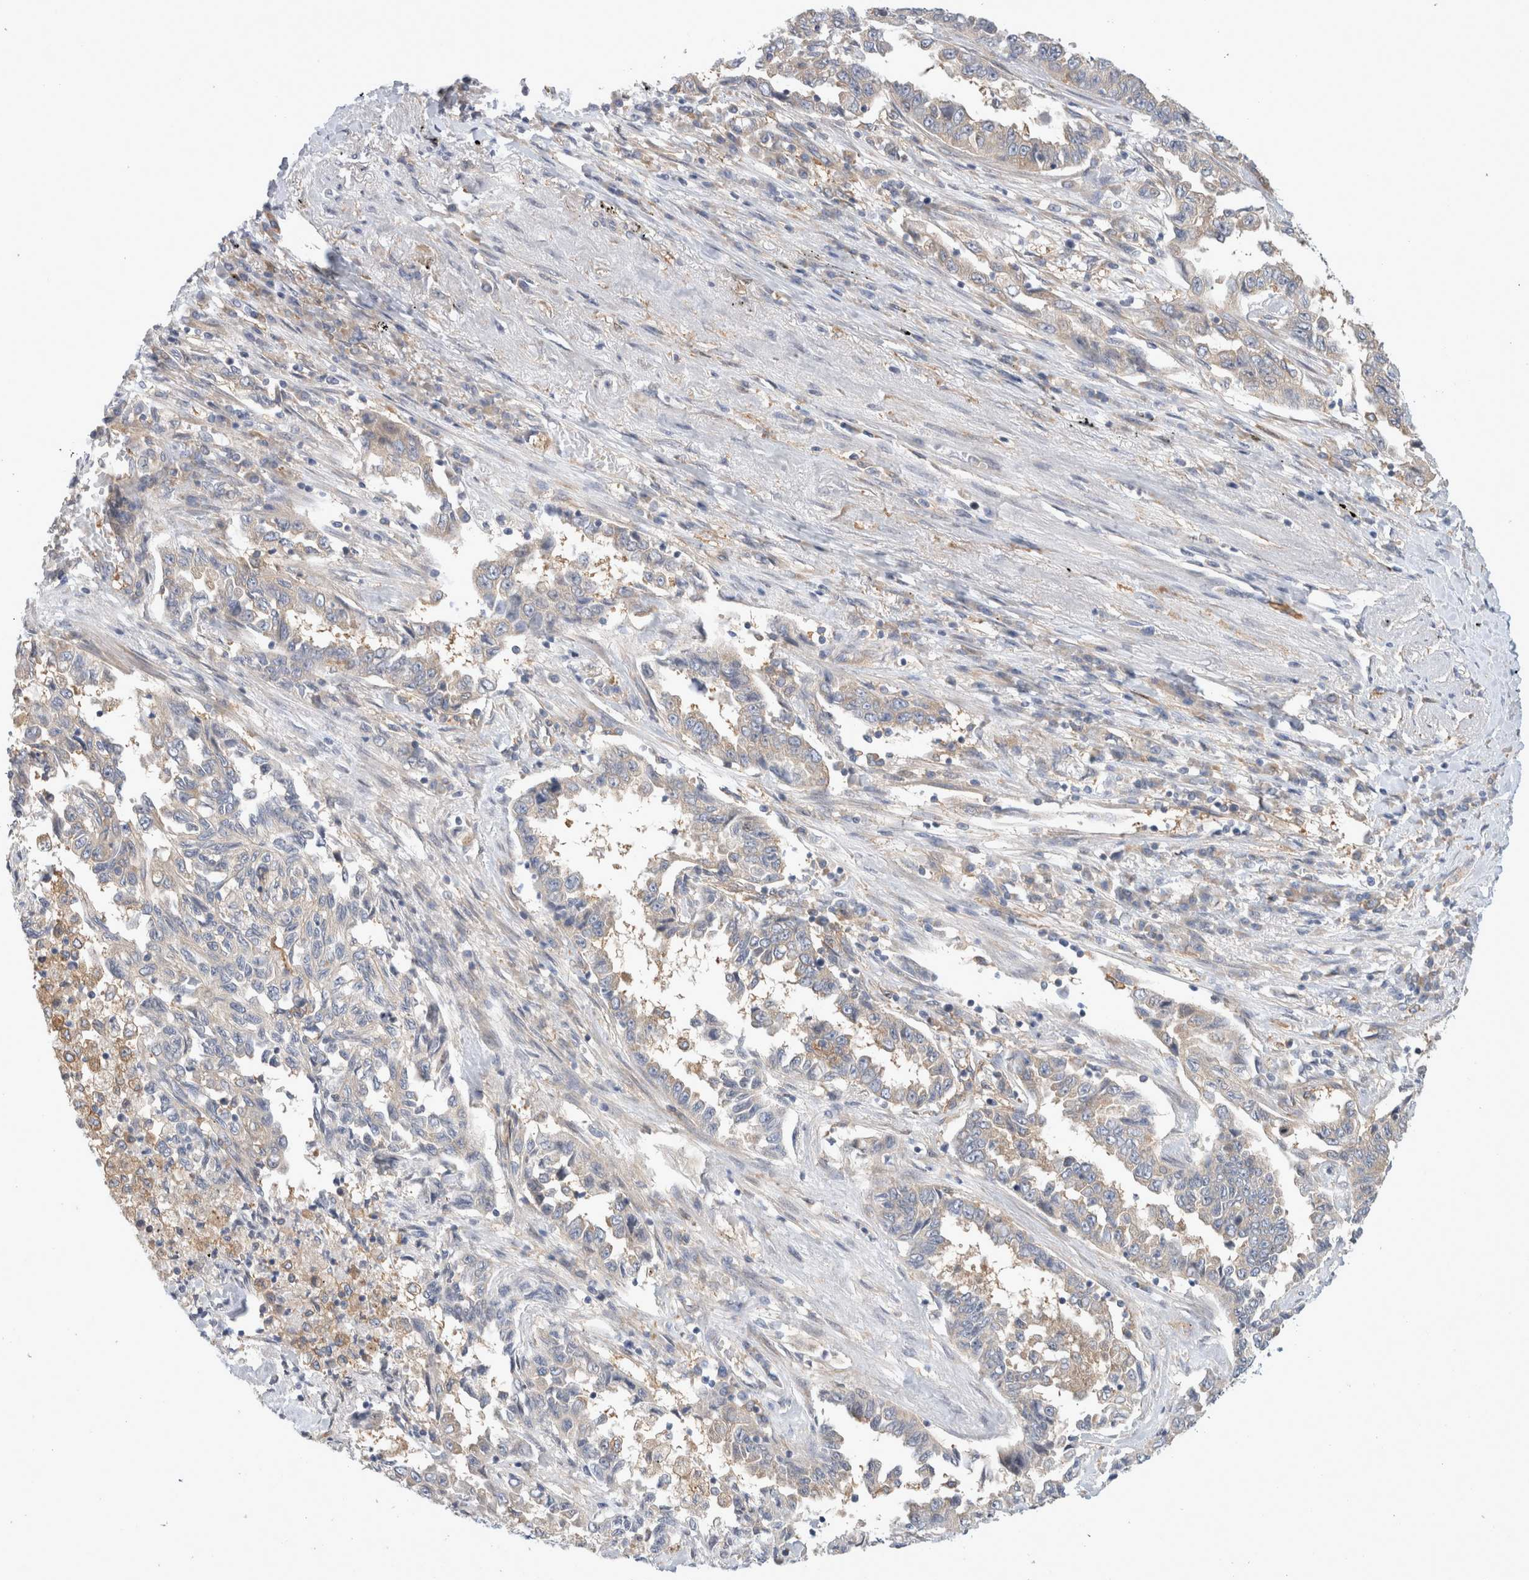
{"staining": {"intensity": "weak", "quantity": "25%-75%", "location": "cytoplasmic/membranous"}, "tissue": "lung cancer", "cell_type": "Tumor cells", "image_type": "cancer", "snomed": [{"axis": "morphology", "description": "Adenocarcinoma, NOS"}, {"axis": "topography", "description": "Lung"}], "caption": "A brown stain labels weak cytoplasmic/membranous positivity of a protein in lung adenocarcinoma tumor cells.", "gene": "CDCA7L", "patient": {"sex": "female", "age": 51}}